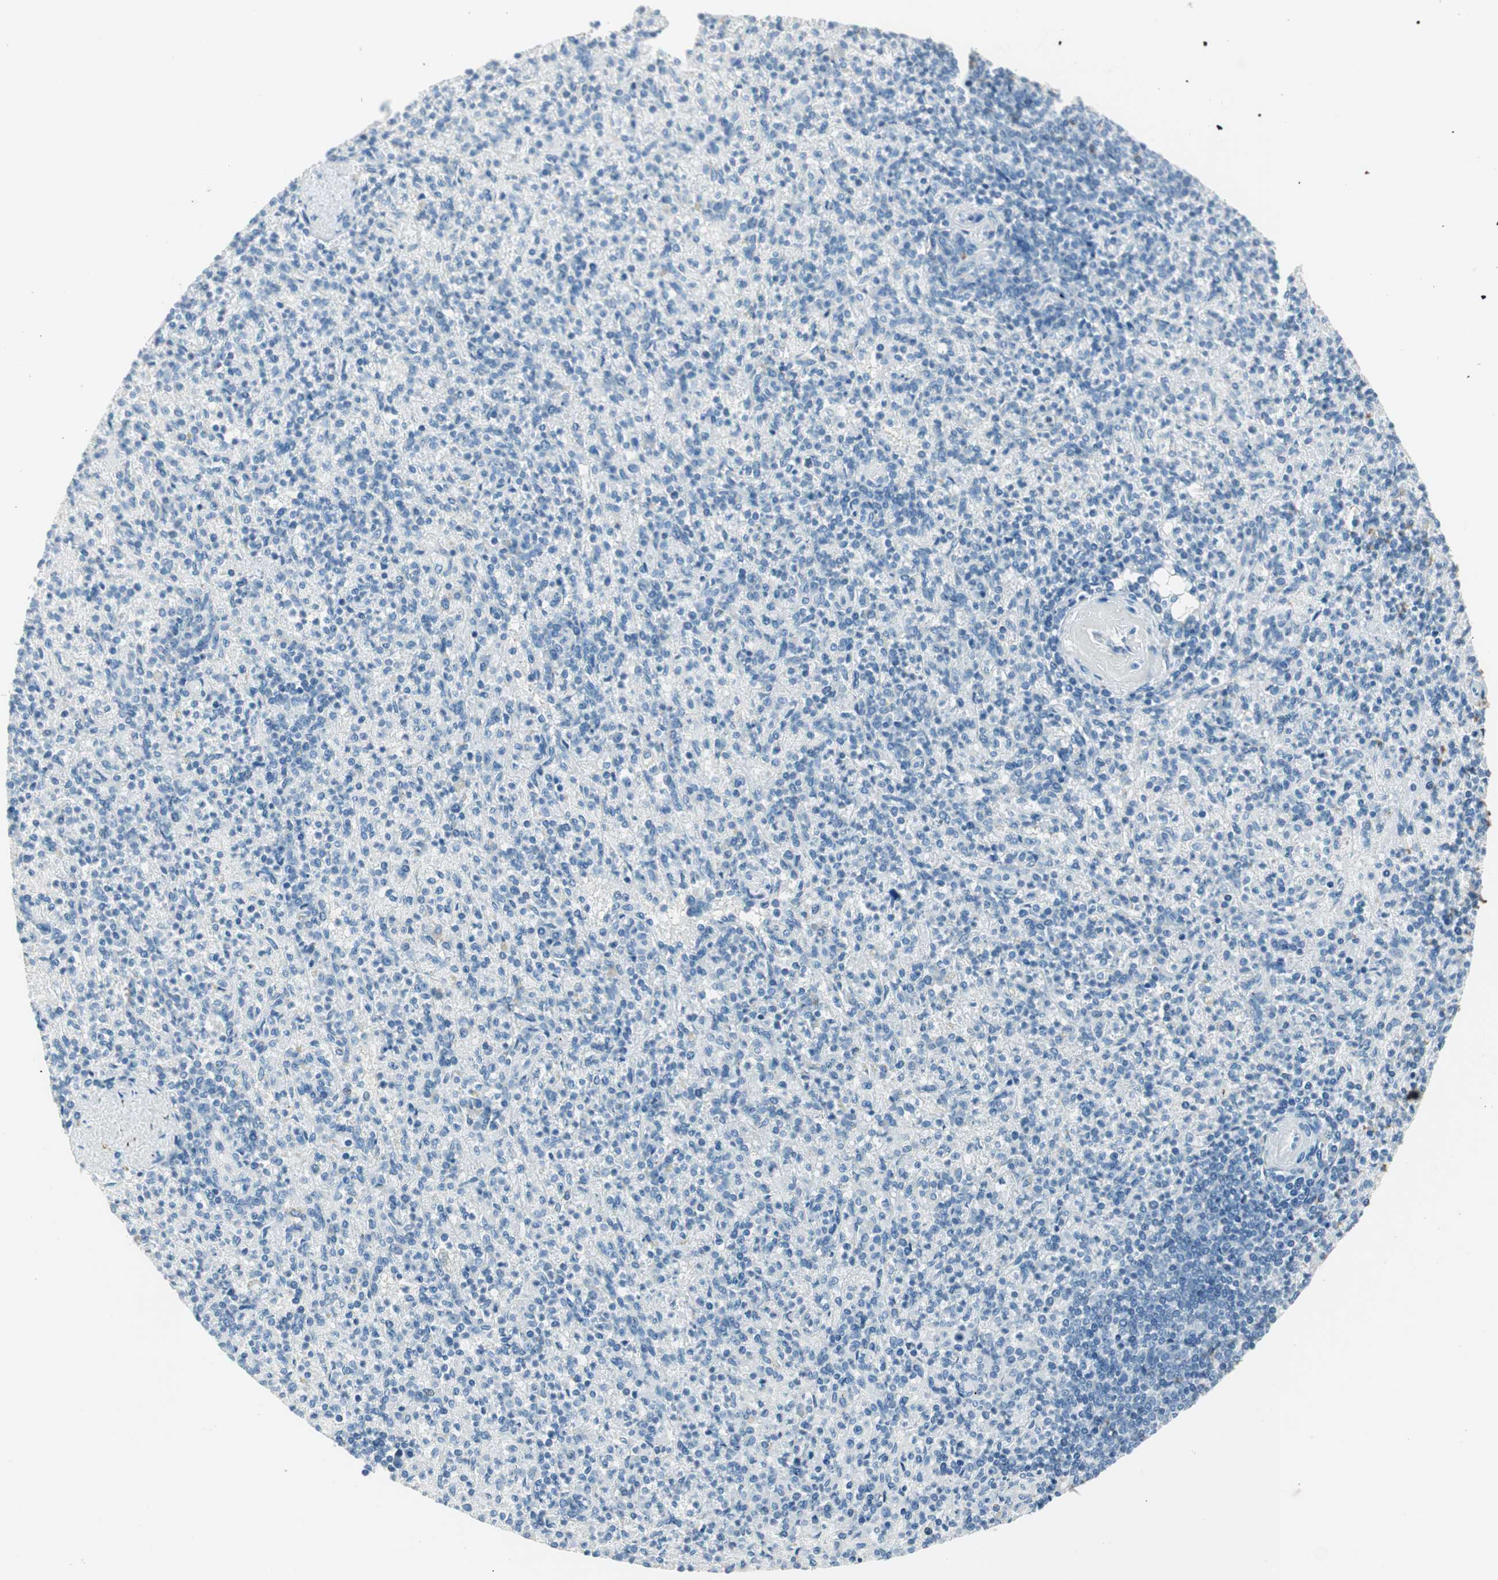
{"staining": {"intensity": "negative", "quantity": "none", "location": "none"}, "tissue": "spleen", "cell_type": "Cells in red pulp", "image_type": "normal", "snomed": [{"axis": "morphology", "description": "Normal tissue, NOS"}, {"axis": "topography", "description": "Spleen"}], "caption": "This is an IHC image of benign human spleen. There is no expression in cells in red pulp.", "gene": "GNAO1", "patient": {"sex": "female", "age": 74}}